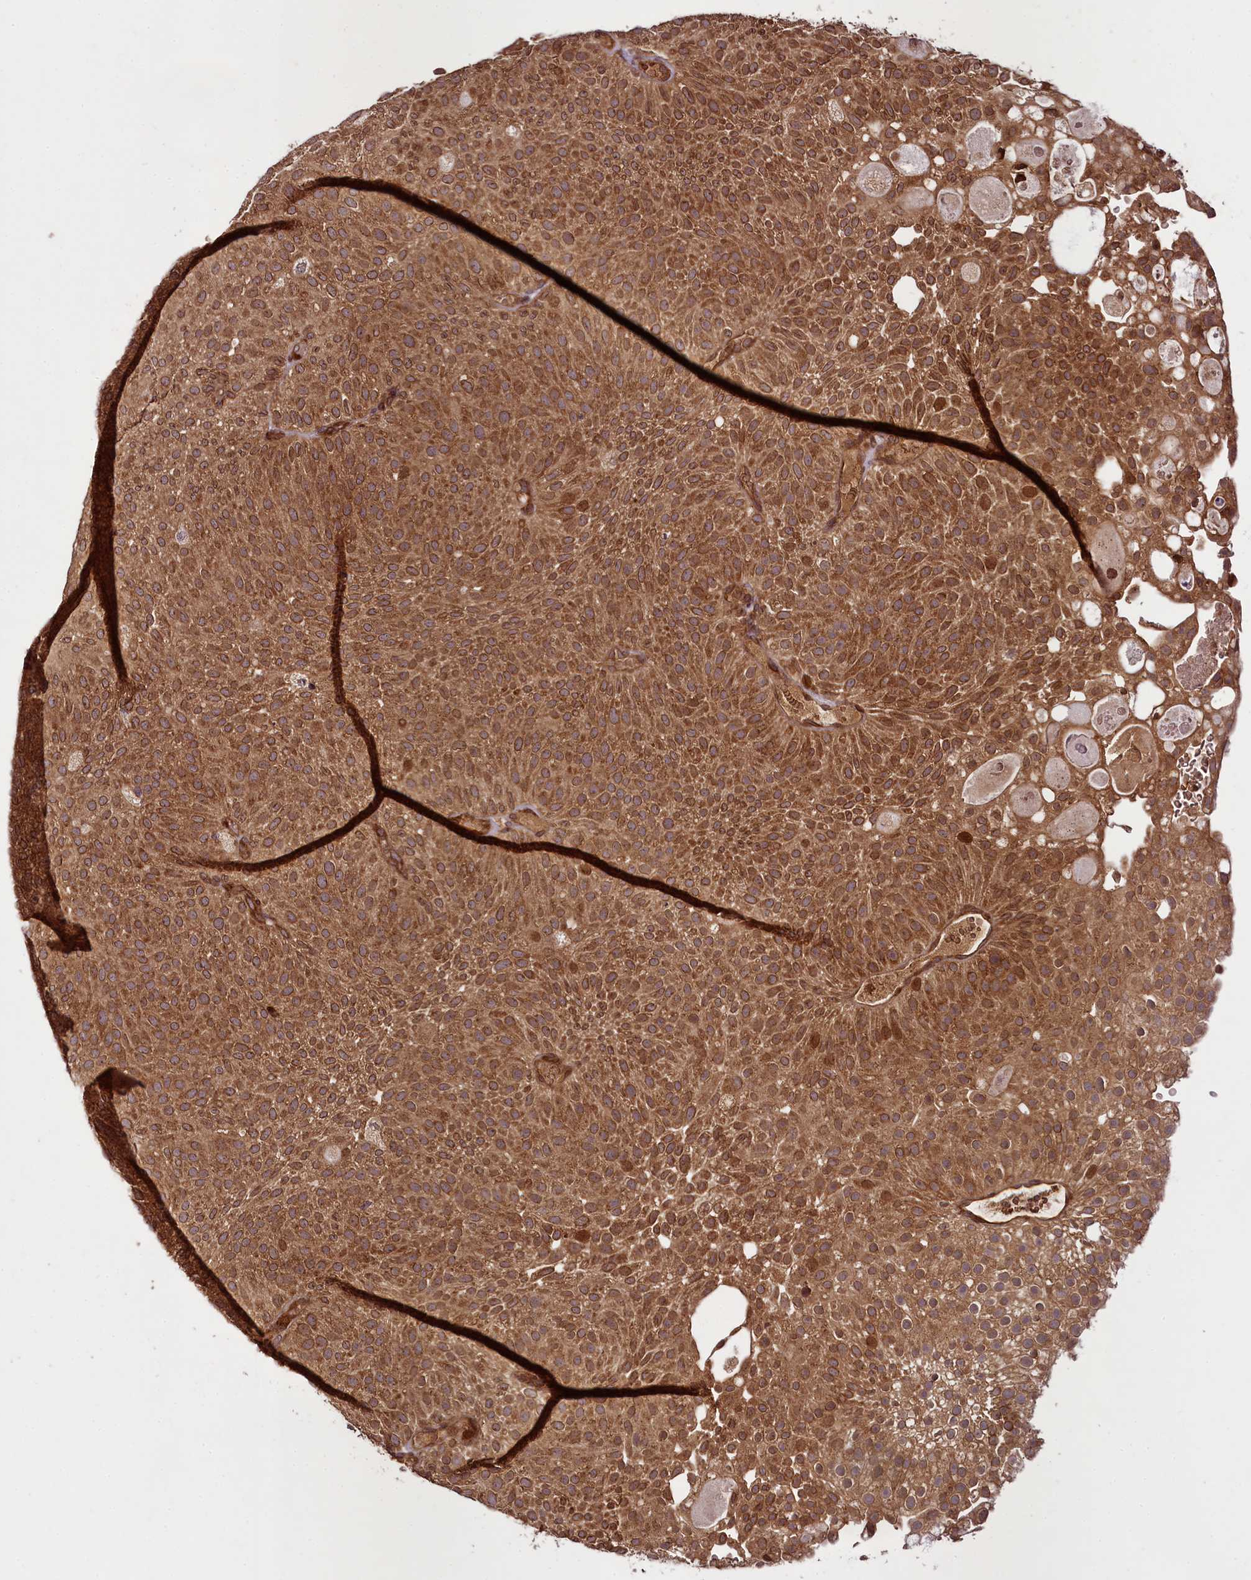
{"staining": {"intensity": "strong", "quantity": ">75%", "location": "cytoplasmic/membranous"}, "tissue": "urothelial cancer", "cell_type": "Tumor cells", "image_type": "cancer", "snomed": [{"axis": "morphology", "description": "Urothelial carcinoma, Low grade"}, {"axis": "topography", "description": "Urinary bladder"}], "caption": "Protein staining exhibits strong cytoplasmic/membranous staining in approximately >75% of tumor cells in low-grade urothelial carcinoma.", "gene": "DCP1B", "patient": {"sex": "male", "age": 78}}